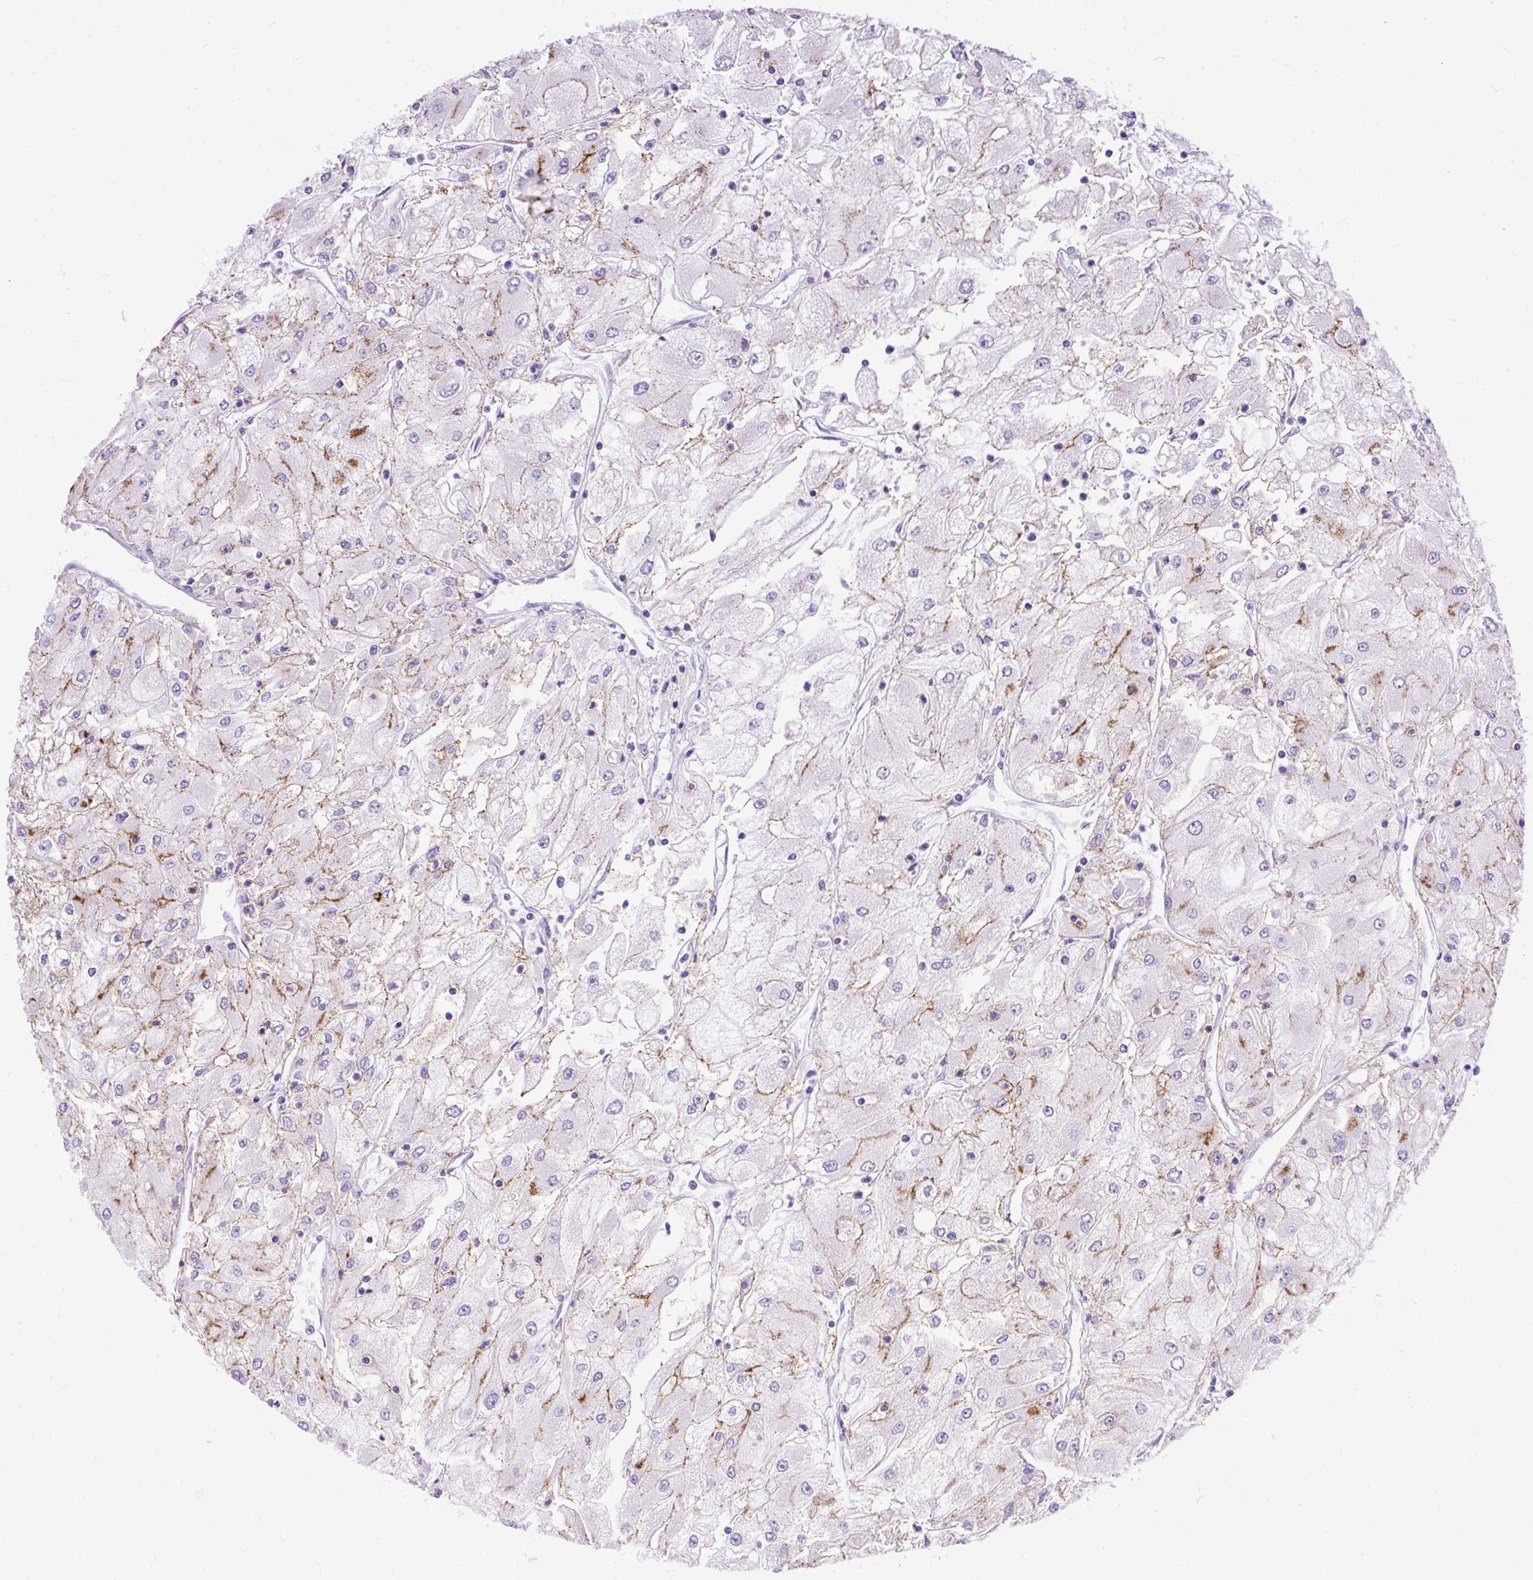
{"staining": {"intensity": "weak", "quantity": "25%-75%", "location": "cytoplasmic/membranous"}, "tissue": "renal cancer", "cell_type": "Tumor cells", "image_type": "cancer", "snomed": [{"axis": "morphology", "description": "Adenocarcinoma, NOS"}, {"axis": "topography", "description": "Kidney"}], "caption": "A high-resolution photomicrograph shows IHC staining of renal cancer (adenocarcinoma), which exhibits weak cytoplasmic/membranous staining in approximately 25%-75% of tumor cells.", "gene": "ZNF256", "patient": {"sex": "male", "age": 80}}